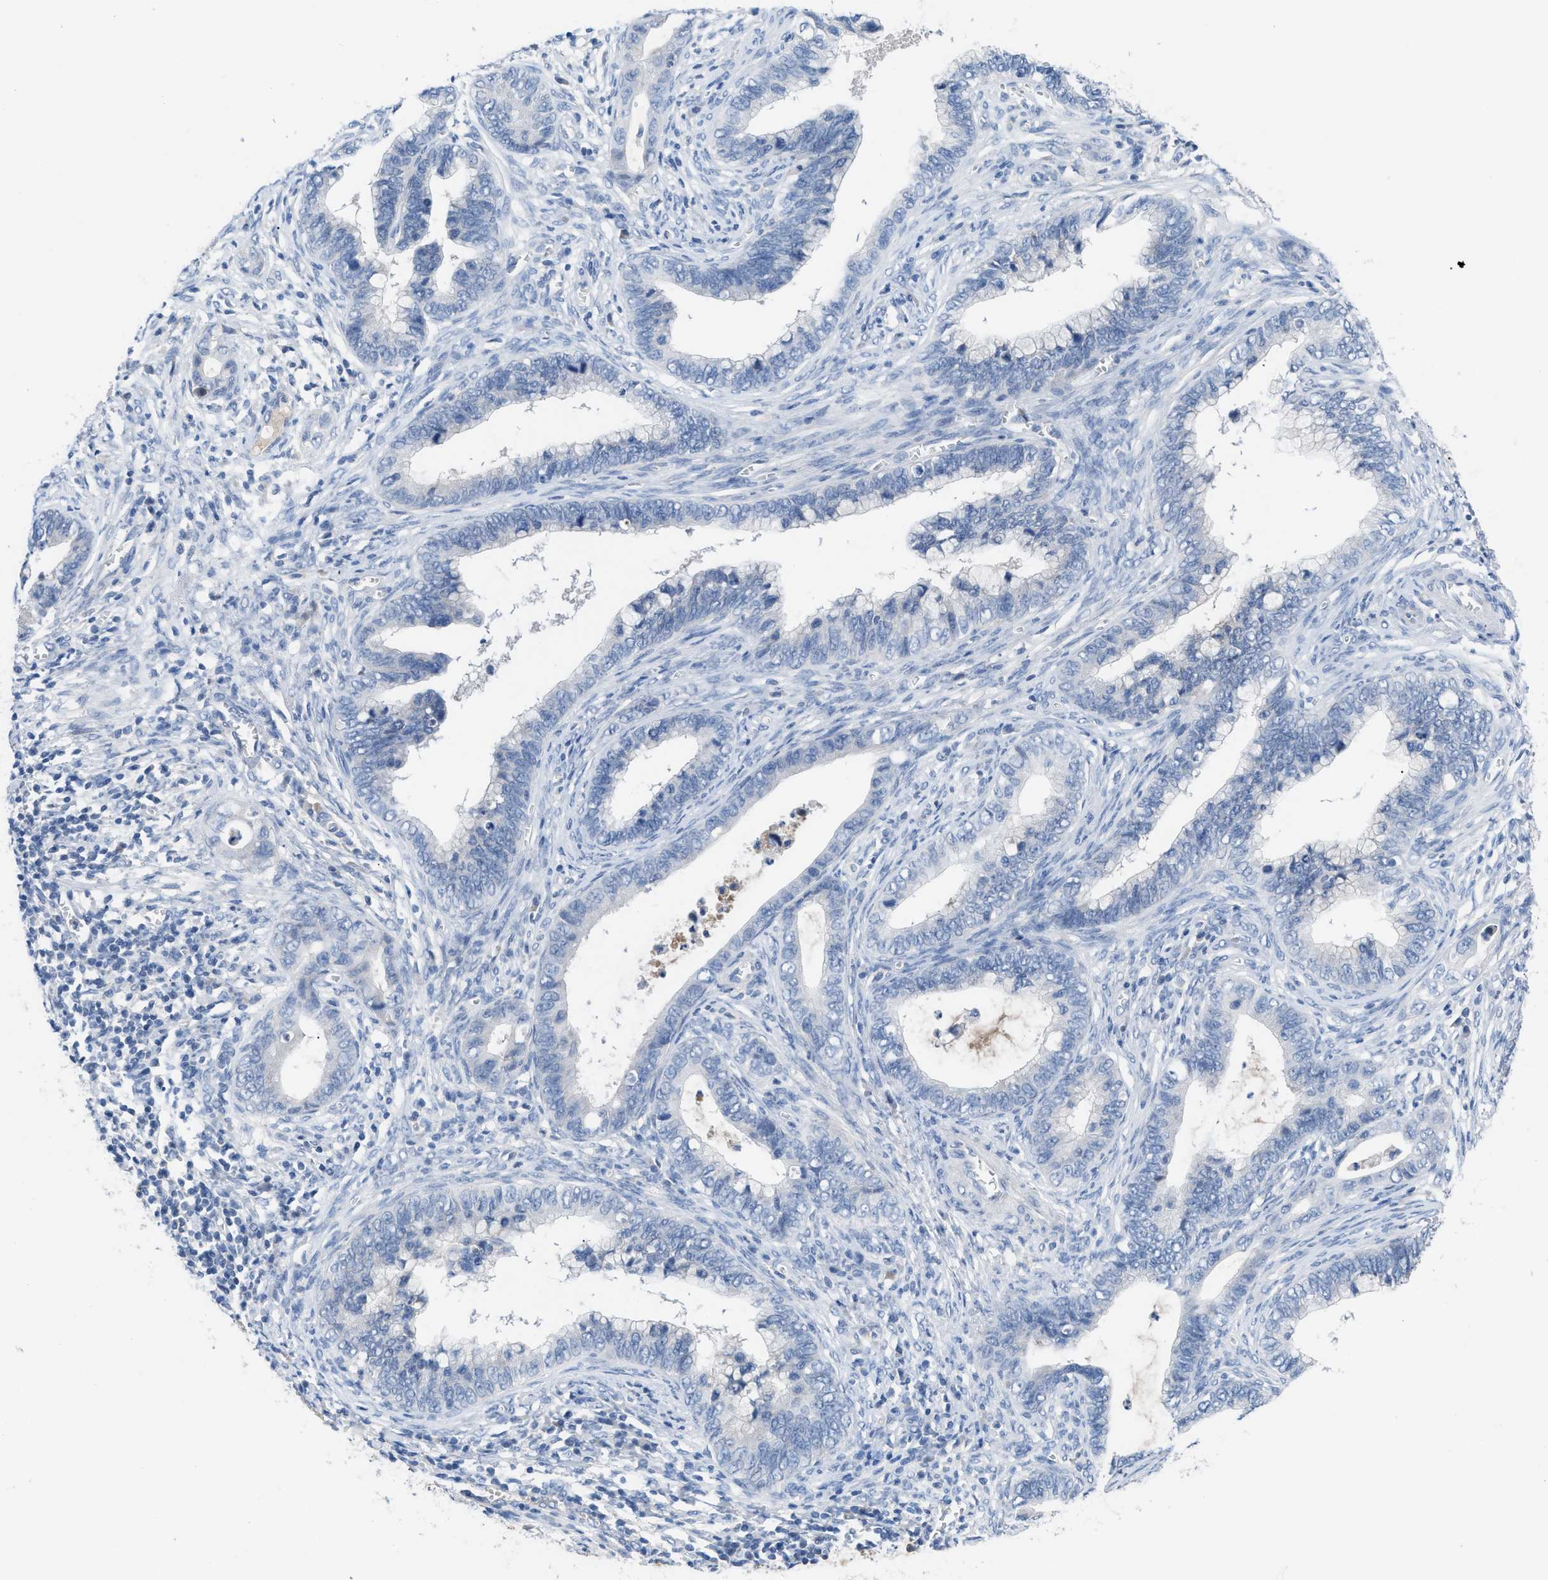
{"staining": {"intensity": "negative", "quantity": "none", "location": "none"}, "tissue": "cervical cancer", "cell_type": "Tumor cells", "image_type": "cancer", "snomed": [{"axis": "morphology", "description": "Adenocarcinoma, NOS"}, {"axis": "topography", "description": "Cervix"}], "caption": "High power microscopy histopathology image of an immunohistochemistry image of cervical cancer (adenocarcinoma), revealing no significant expression in tumor cells. (Immunohistochemistry (ihc), brightfield microscopy, high magnification).", "gene": "HPX", "patient": {"sex": "female", "age": 44}}